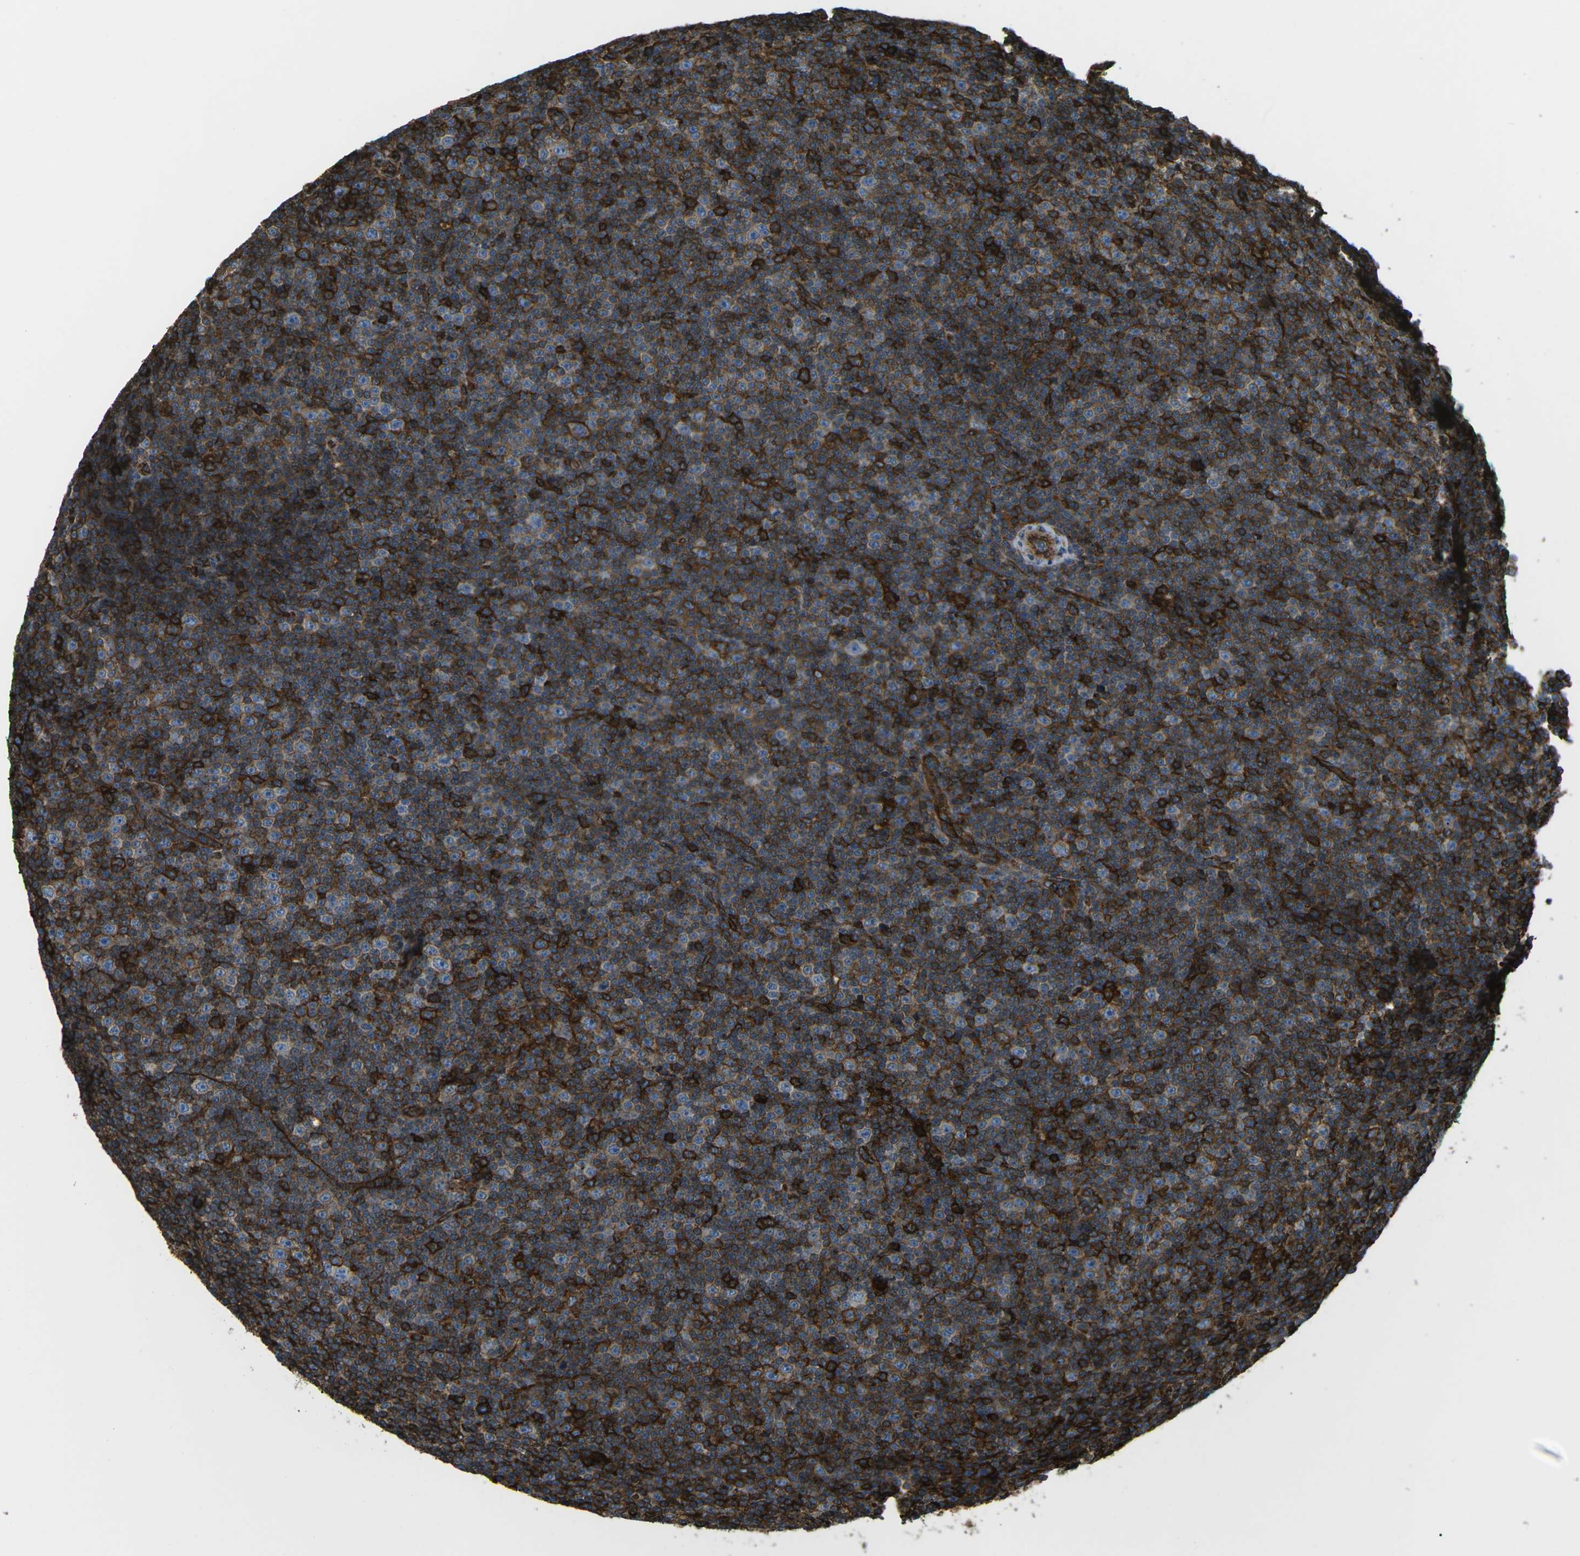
{"staining": {"intensity": "strong", "quantity": ">75%", "location": "cytoplasmic/membranous"}, "tissue": "lymphoma", "cell_type": "Tumor cells", "image_type": "cancer", "snomed": [{"axis": "morphology", "description": "Malignant lymphoma, non-Hodgkin's type, Low grade"}, {"axis": "topography", "description": "Lymph node"}], "caption": "Human malignant lymphoma, non-Hodgkin's type (low-grade) stained with a protein marker exhibits strong staining in tumor cells.", "gene": "HLA-B", "patient": {"sex": "female", "age": 67}}